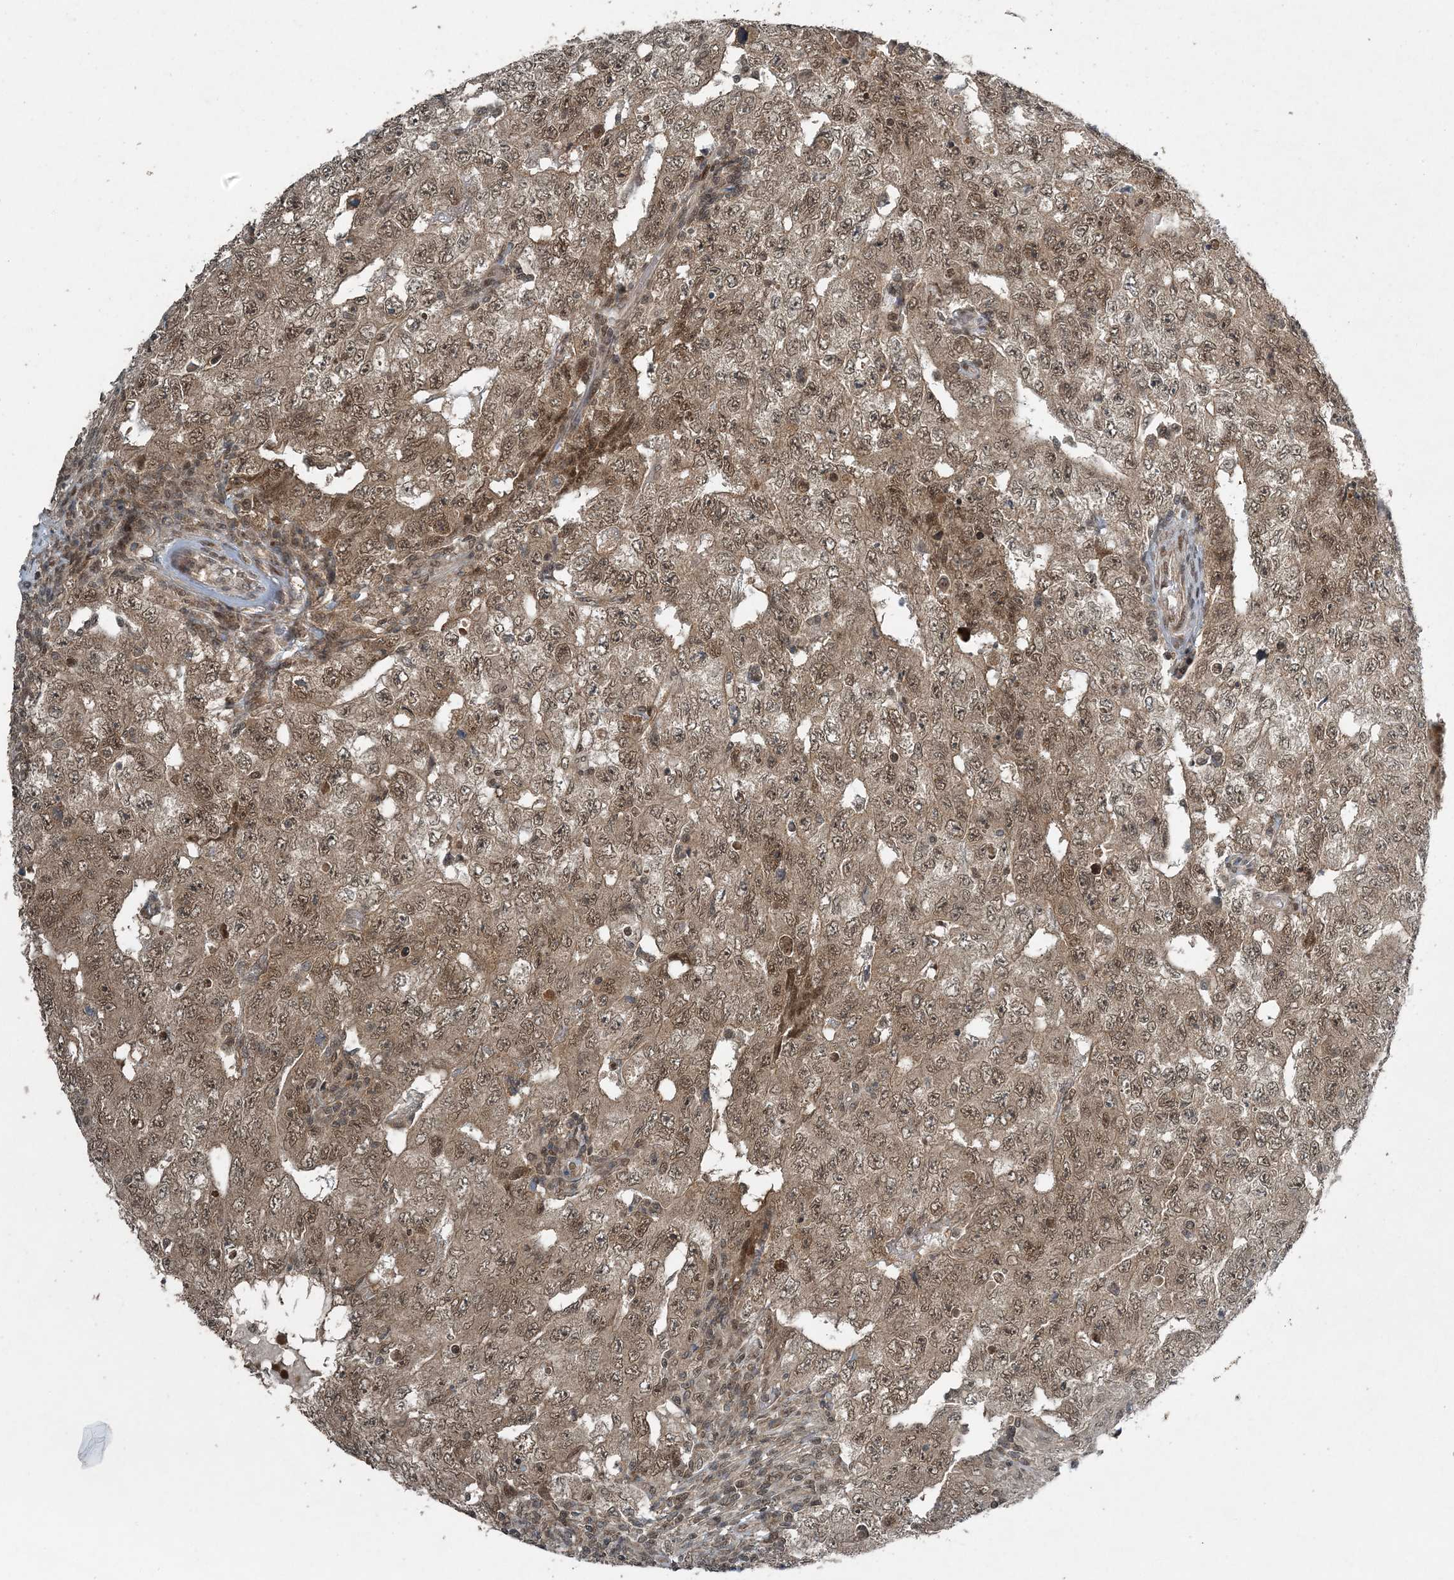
{"staining": {"intensity": "moderate", "quantity": ">75%", "location": "cytoplasmic/membranous,nuclear"}, "tissue": "testis cancer", "cell_type": "Tumor cells", "image_type": "cancer", "snomed": [{"axis": "morphology", "description": "Carcinoma, Embryonal, NOS"}, {"axis": "topography", "description": "Testis"}], "caption": "A photomicrograph showing moderate cytoplasmic/membranous and nuclear expression in about >75% of tumor cells in testis embryonal carcinoma, as visualized by brown immunohistochemical staining.", "gene": "COPS7B", "patient": {"sex": "male", "age": 26}}